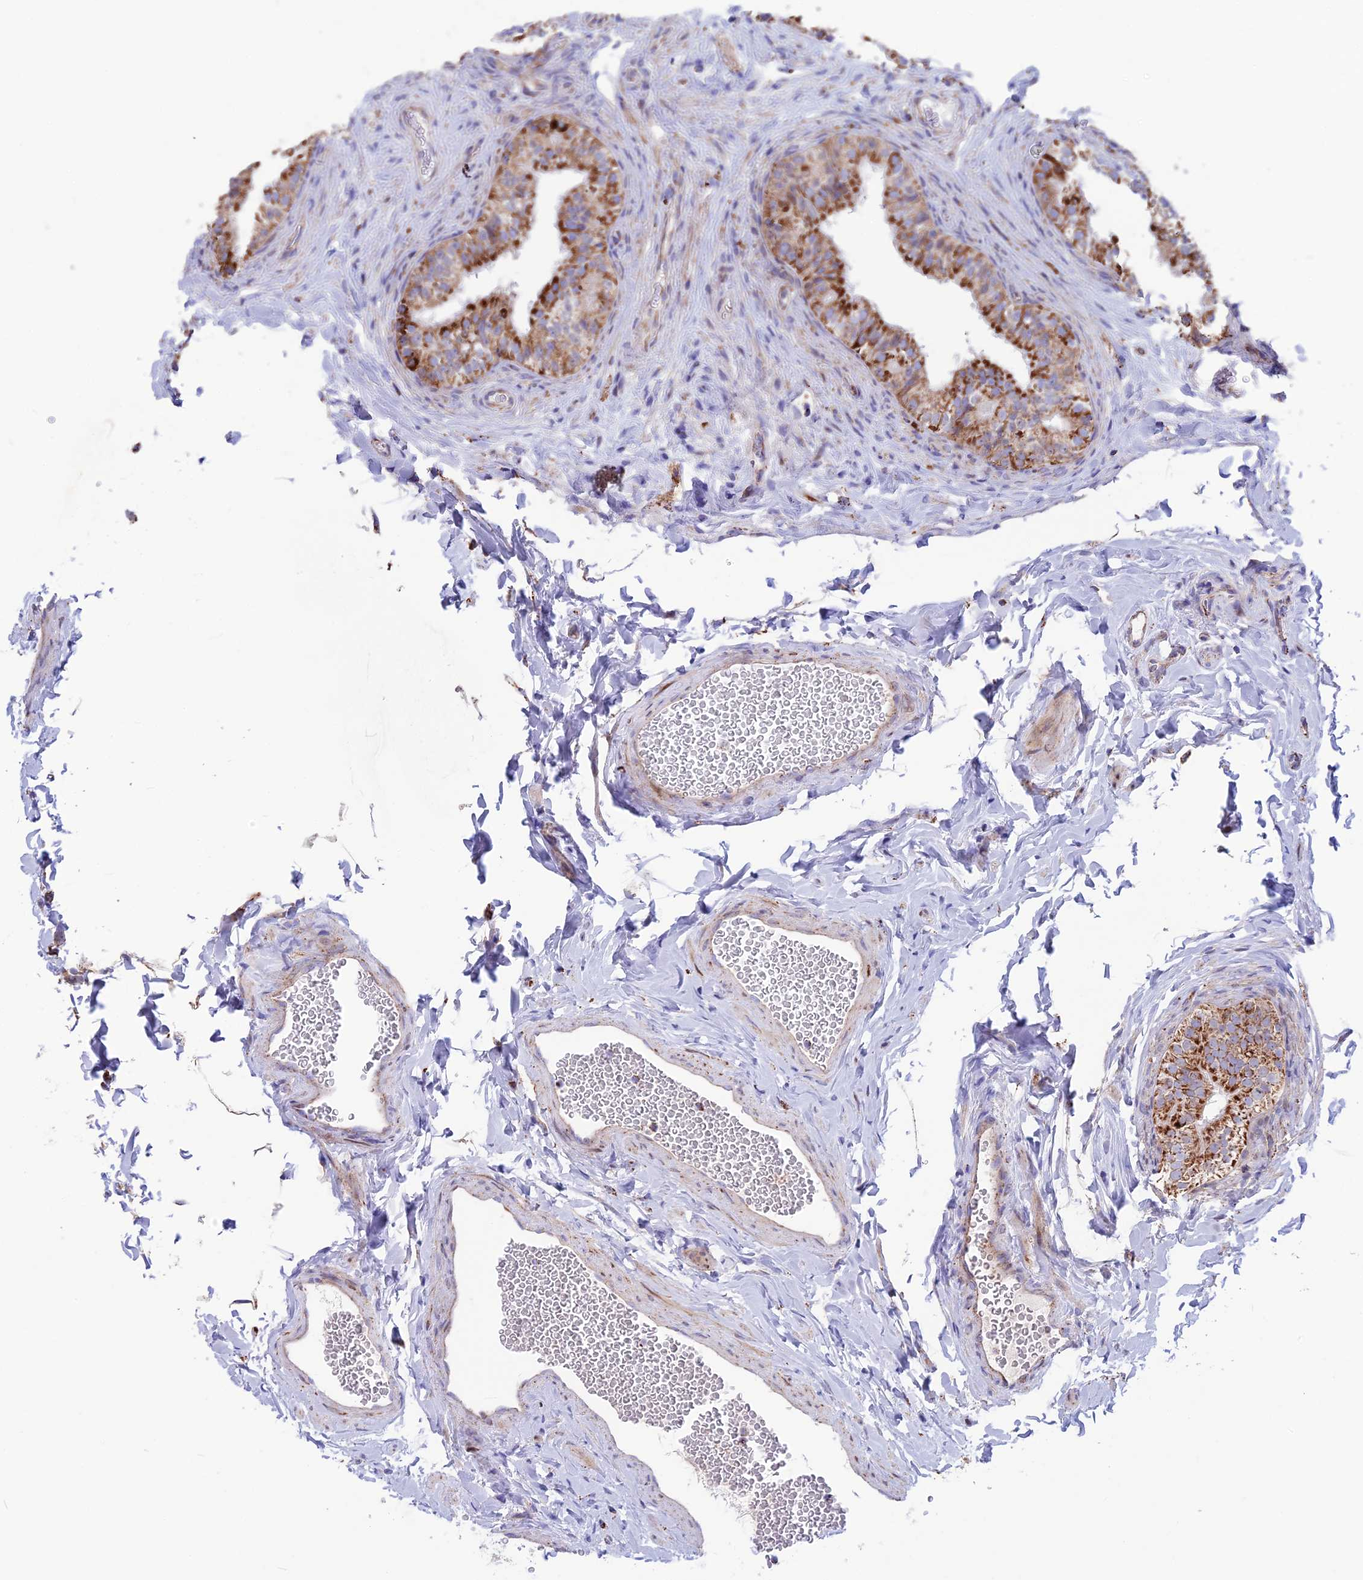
{"staining": {"intensity": "strong", "quantity": "25%-75%", "location": "cytoplasmic/membranous"}, "tissue": "epididymis", "cell_type": "Glandular cells", "image_type": "normal", "snomed": [{"axis": "morphology", "description": "Normal tissue, NOS"}, {"axis": "topography", "description": "Epididymis"}], "caption": "High-magnification brightfield microscopy of unremarkable epididymis stained with DAB (brown) and counterstained with hematoxylin (blue). glandular cells exhibit strong cytoplasmic/membranous staining is appreciated in about25%-75% of cells.", "gene": "CS", "patient": {"sex": "male", "age": 49}}